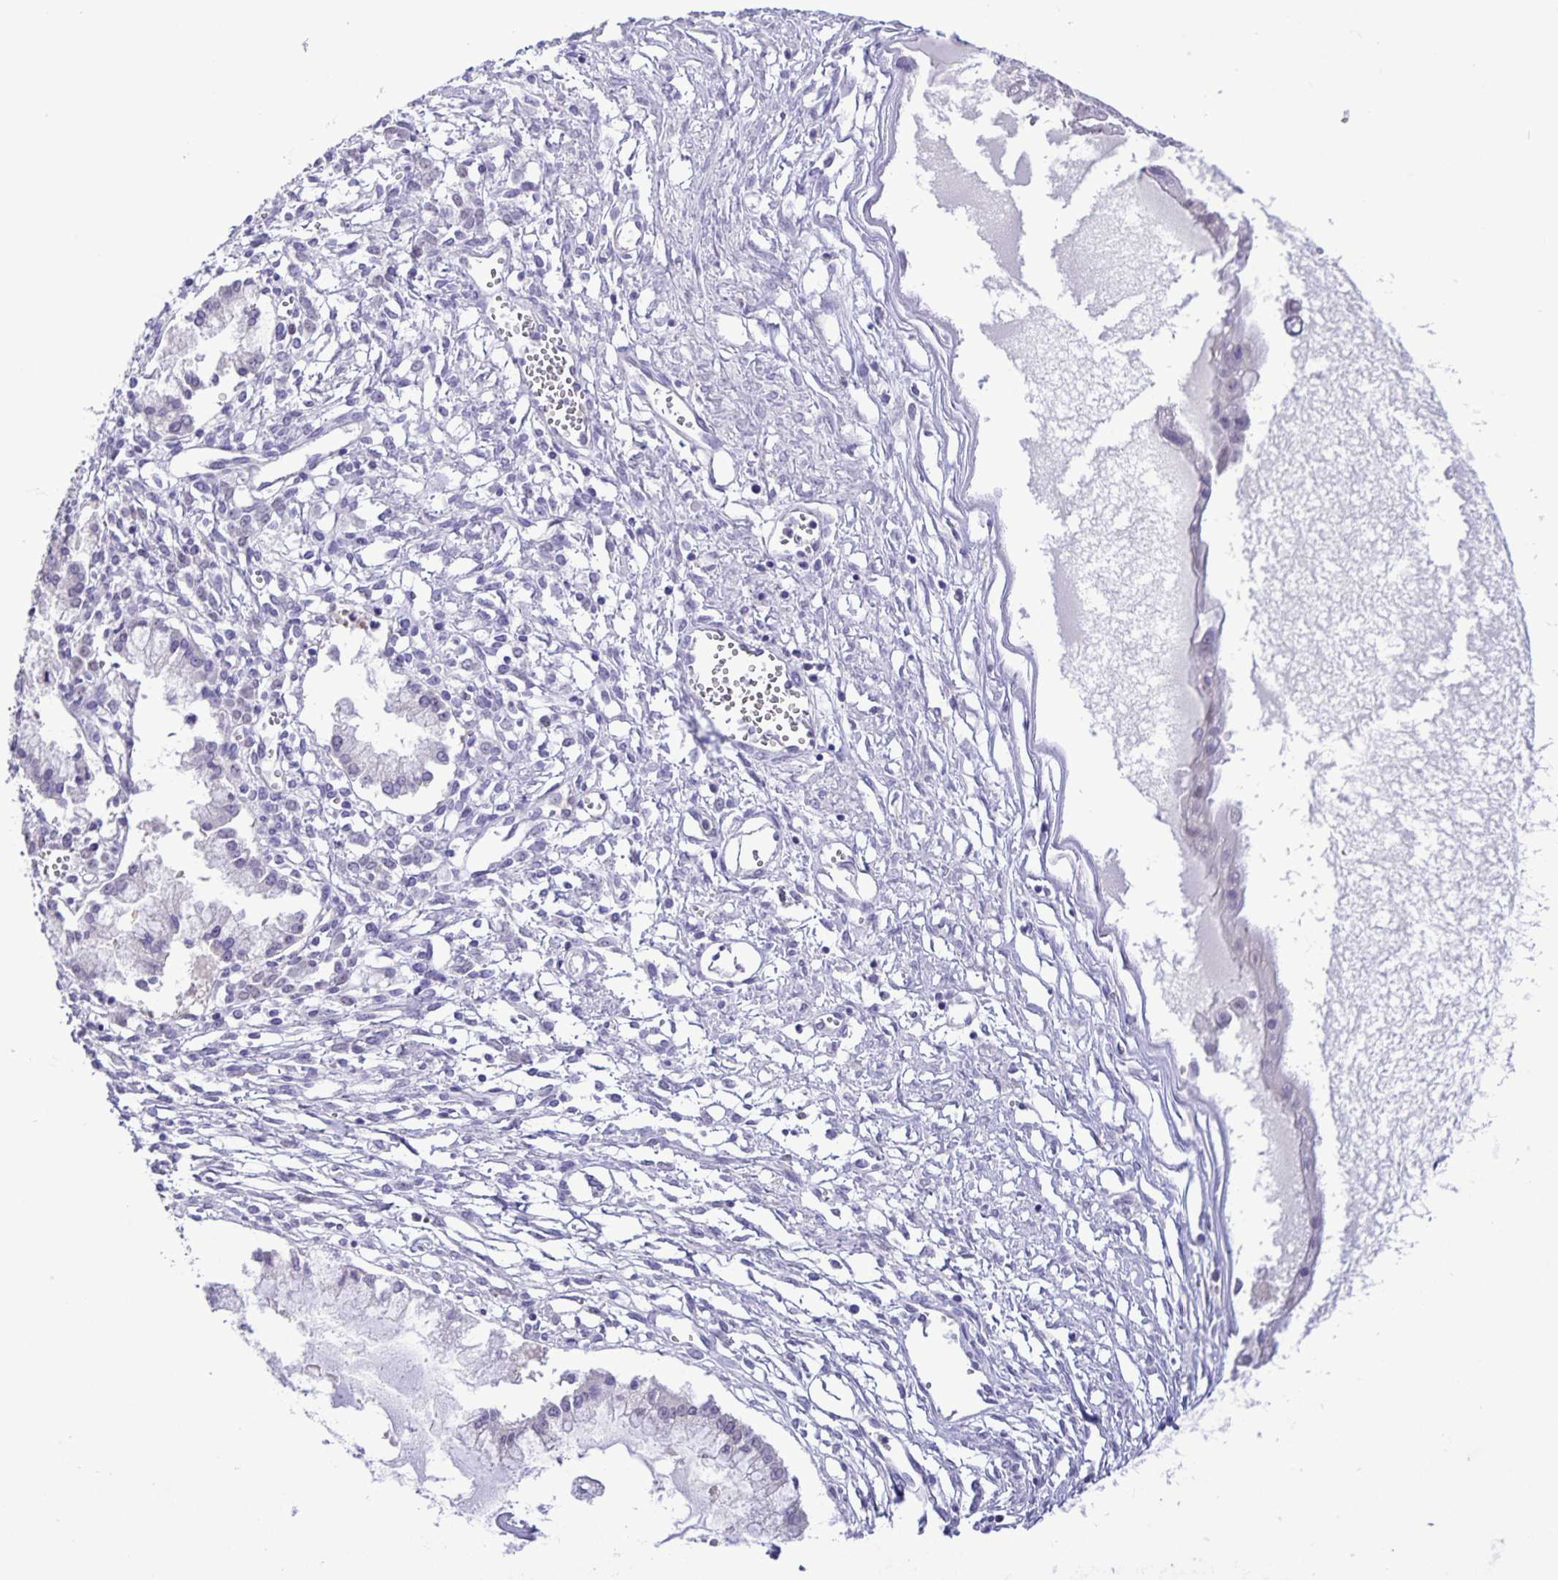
{"staining": {"intensity": "negative", "quantity": "none", "location": "none"}, "tissue": "ovarian cancer", "cell_type": "Tumor cells", "image_type": "cancer", "snomed": [{"axis": "morphology", "description": "Cystadenocarcinoma, mucinous, NOS"}, {"axis": "topography", "description": "Ovary"}], "caption": "High magnification brightfield microscopy of ovarian cancer (mucinous cystadenocarcinoma) stained with DAB (3,3'-diaminobenzidine) (brown) and counterstained with hematoxylin (blue): tumor cells show no significant staining.", "gene": "ONECUT2", "patient": {"sex": "female", "age": 34}}